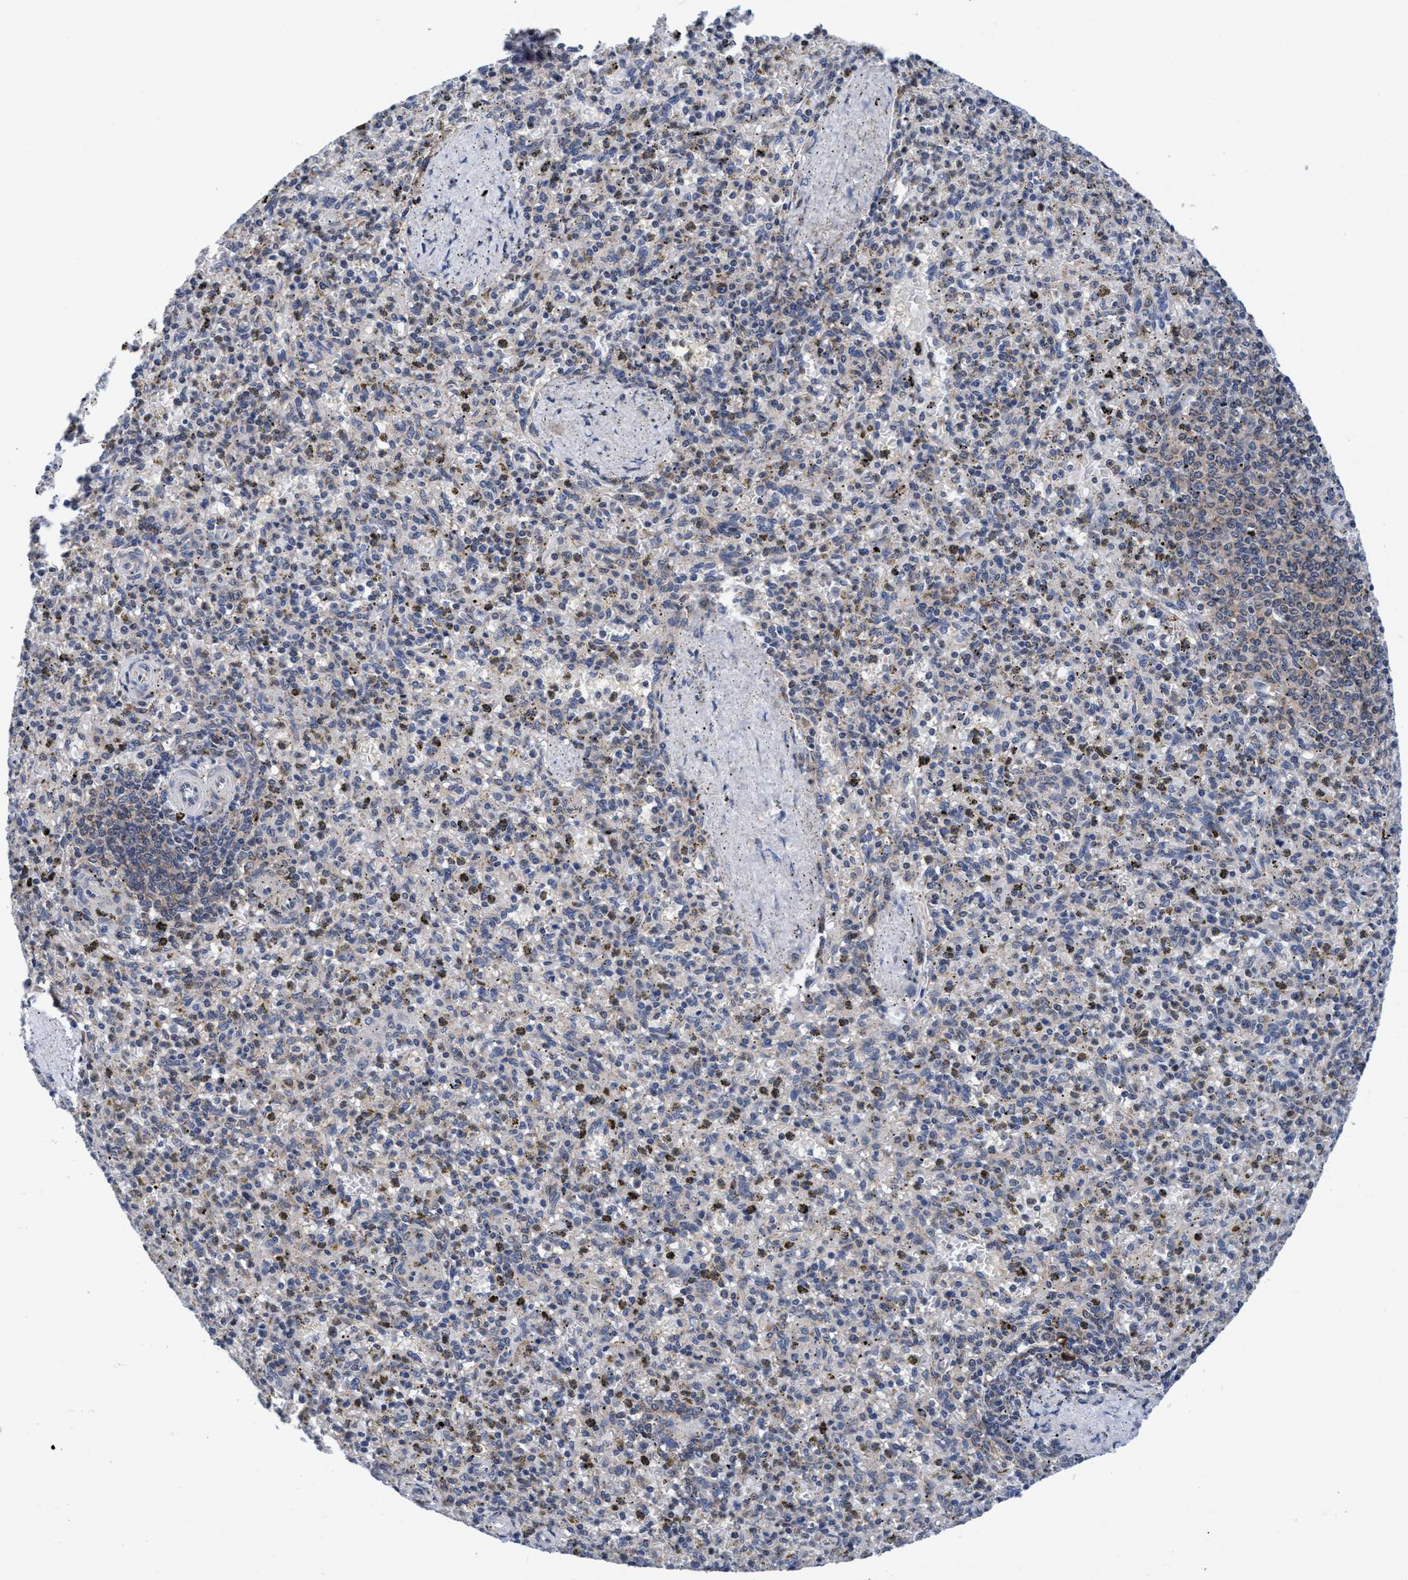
{"staining": {"intensity": "weak", "quantity": "<25%", "location": "cytoplasmic/membranous"}, "tissue": "spleen", "cell_type": "Cells in red pulp", "image_type": "normal", "snomed": [{"axis": "morphology", "description": "Normal tissue, NOS"}, {"axis": "topography", "description": "Spleen"}], "caption": "An immunohistochemistry (IHC) image of benign spleen is shown. There is no staining in cells in red pulp of spleen. The staining is performed using DAB brown chromogen with nuclei counter-stained in using hematoxylin.", "gene": "AGAP2", "patient": {"sex": "male", "age": 72}}